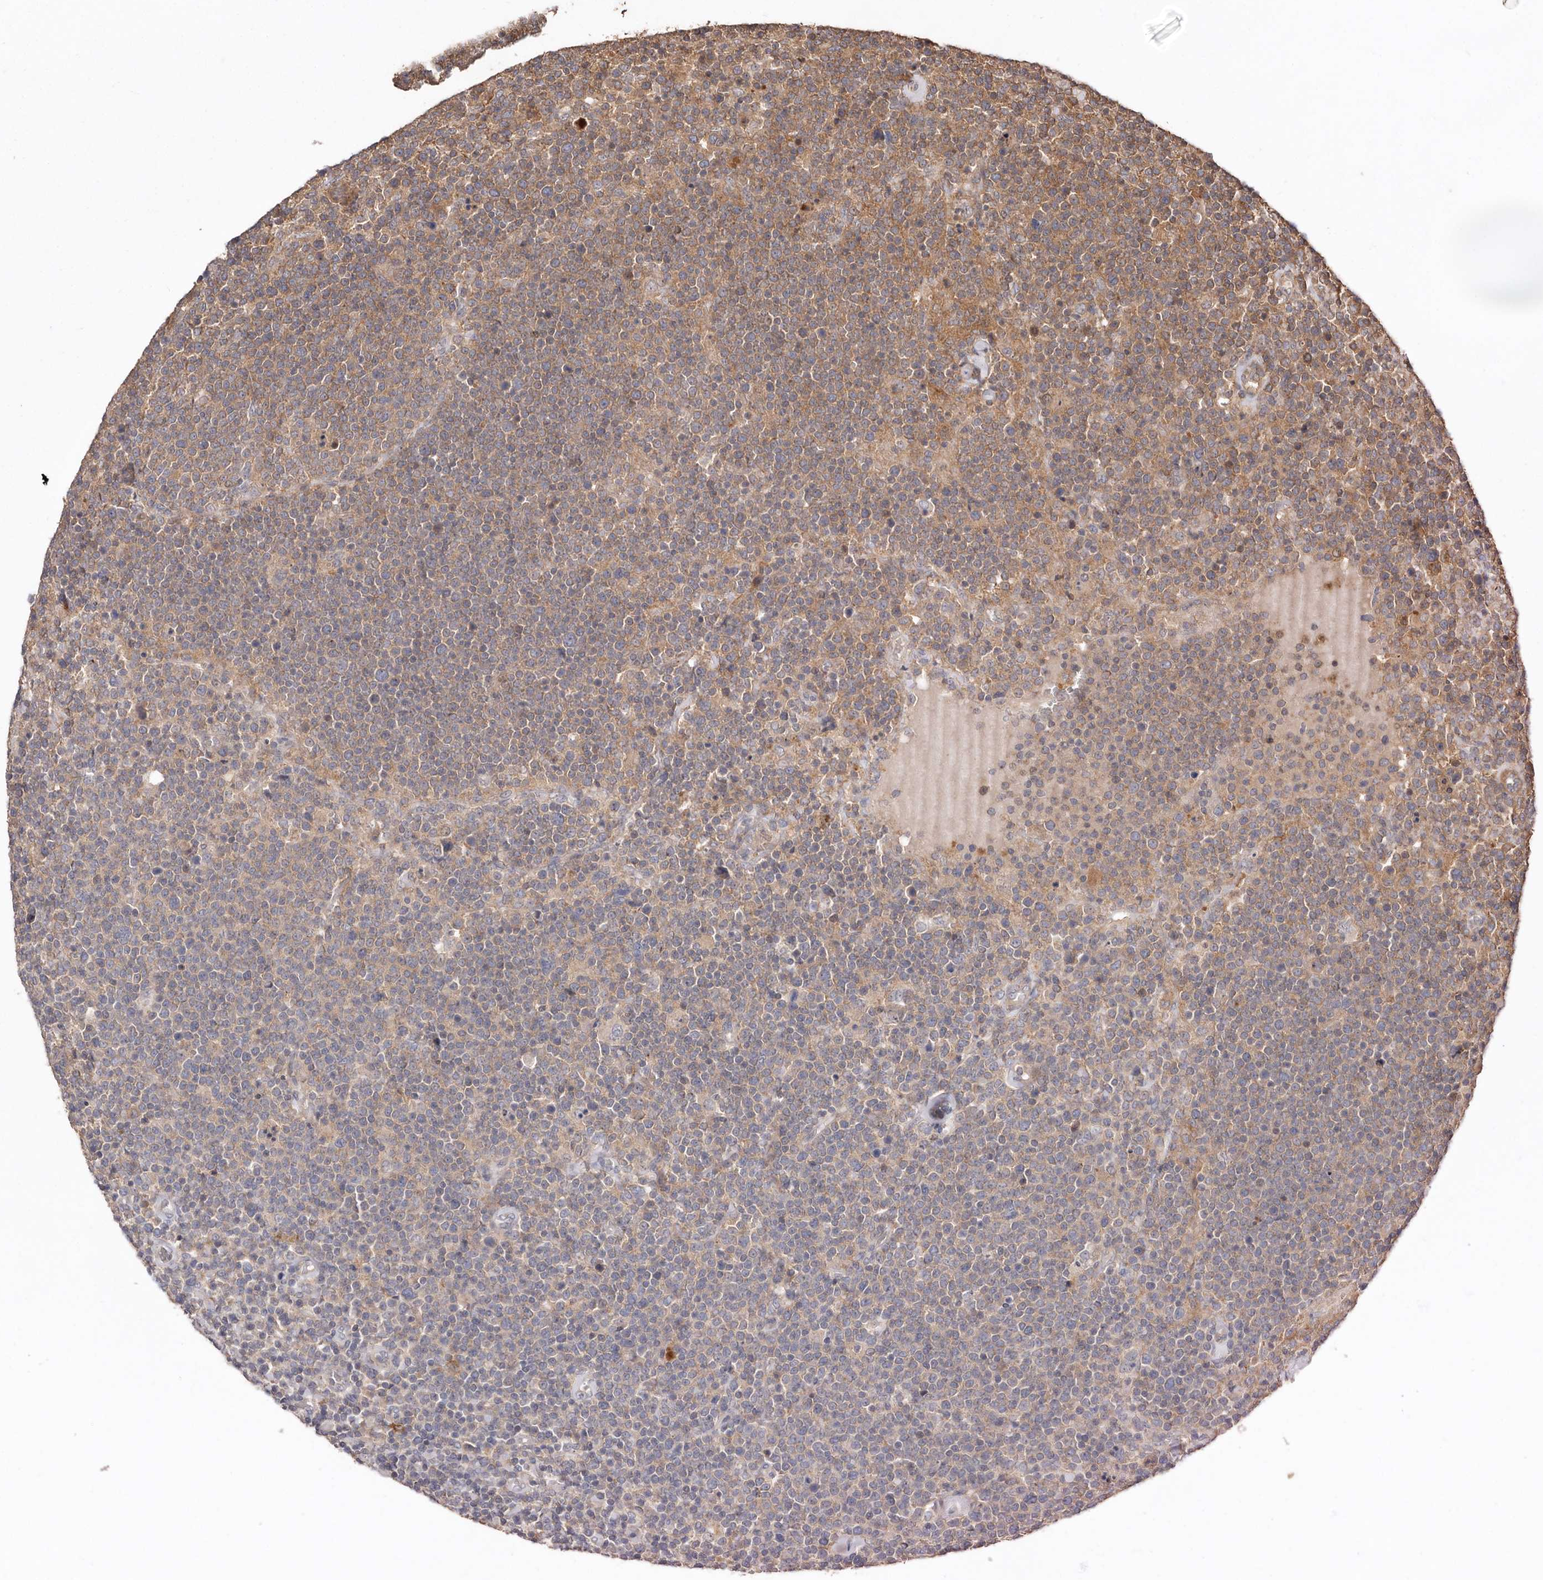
{"staining": {"intensity": "moderate", "quantity": "<25%", "location": "cytoplasmic/membranous"}, "tissue": "lymphoma", "cell_type": "Tumor cells", "image_type": "cancer", "snomed": [{"axis": "morphology", "description": "Malignant lymphoma, non-Hodgkin's type, High grade"}, {"axis": "topography", "description": "Lymph node"}], "caption": "DAB (3,3'-diaminobenzidine) immunohistochemical staining of high-grade malignant lymphoma, non-Hodgkin's type exhibits moderate cytoplasmic/membranous protein staining in approximately <25% of tumor cells.", "gene": "RWDD1", "patient": {"sex": "male", "age": 61}}